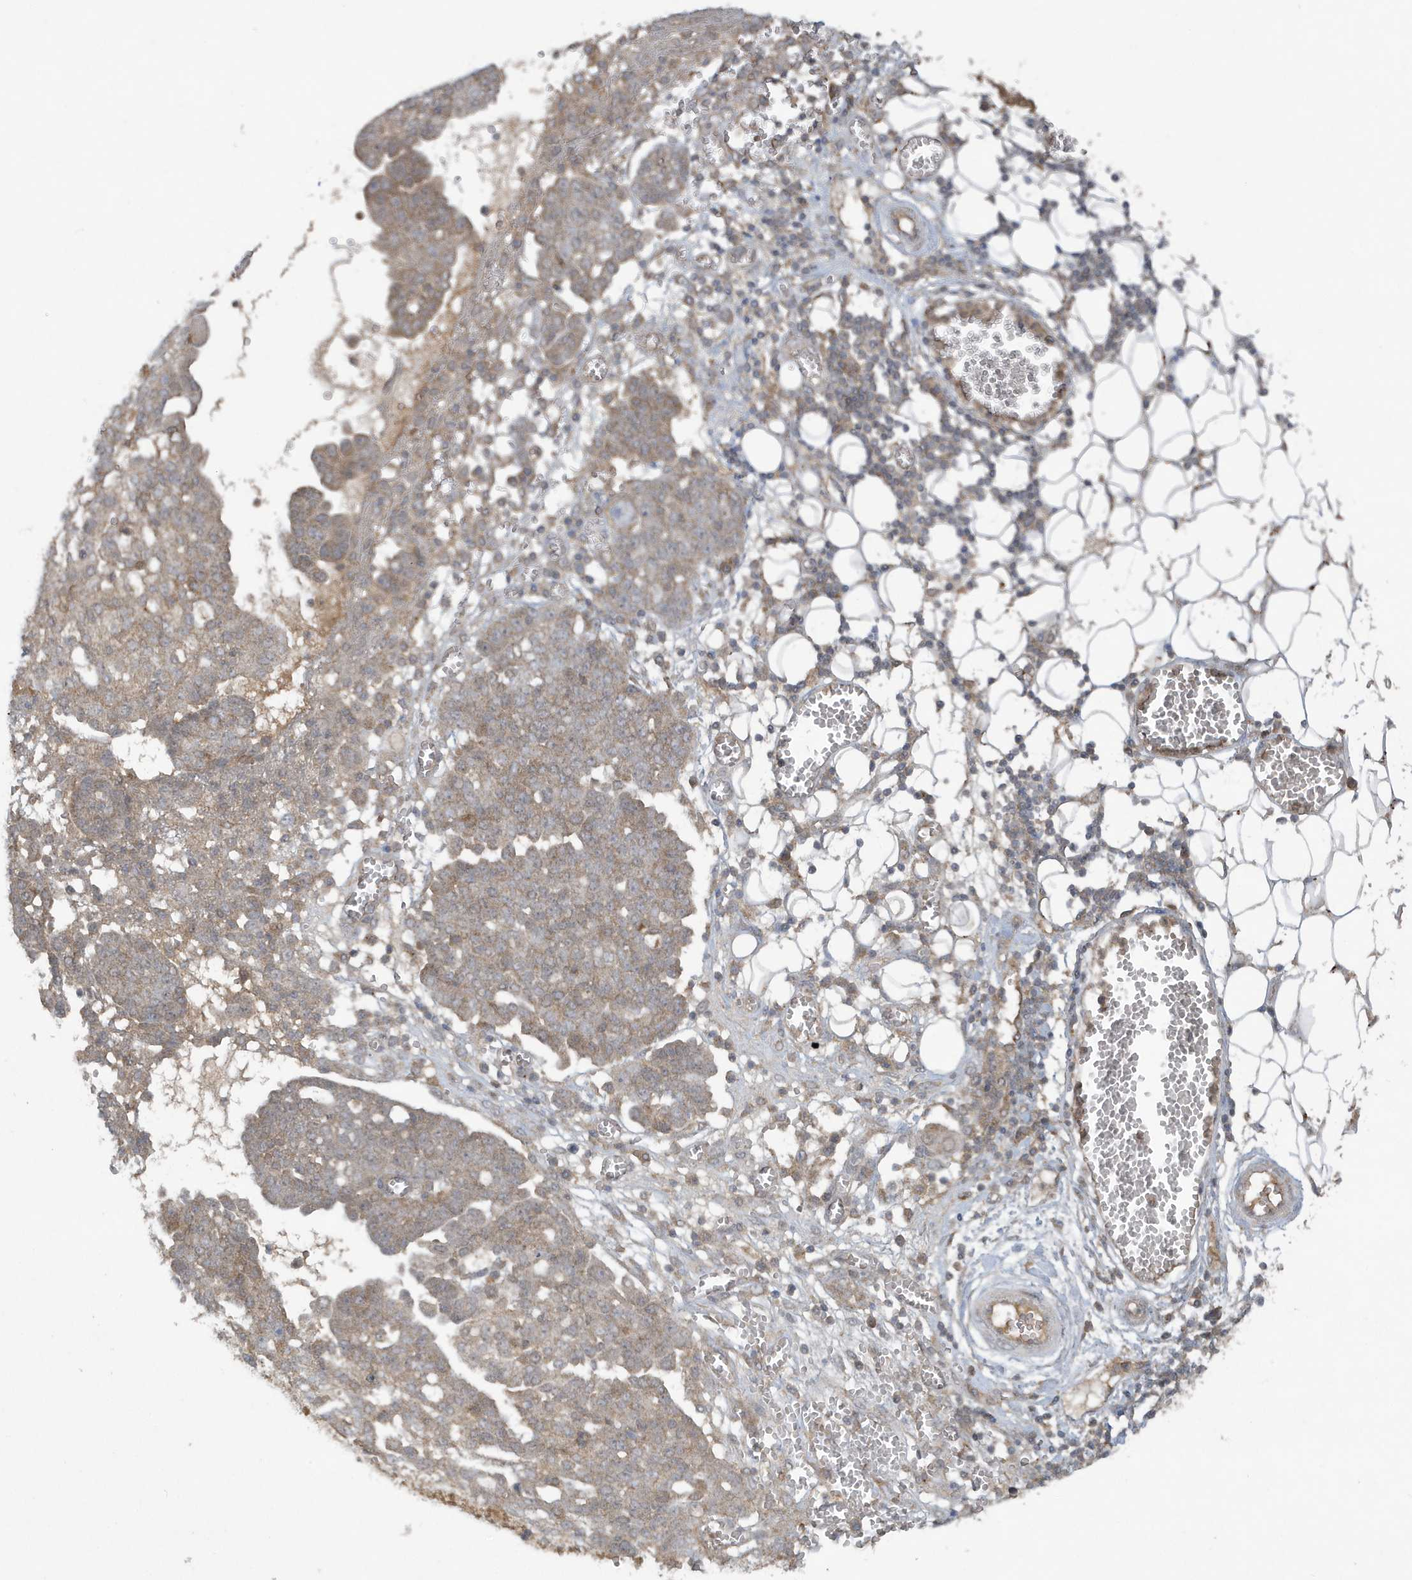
{"staining": {"intensity": "moderate", "quantity": "25%-75%", "location": "cytoplasmic/membranous"}, "tissue": "ovarian cancer", "cell_type": "Tumor cells", "image_type": "cancer", "snomed": [{"axis": "morphology", "description": "Cystadenocarcinoma, serous, NOS"}, {"axis": "topography", "description": "Soft tissue"}, {"axis": "topography", "description": "Ovary"}], "caption": "High-magnification brightfield microscopy of ovarian serous cystadenocarcinoma stained with DAB (brown) and counterstained with hematoxylin (blue). tumor cells exhibit moderate cytoplasmic/membranous positivity is identified in approximately25%-75% of cells.", "gene": "C1RL", "patient": {"sex": "female", "age": 57}}